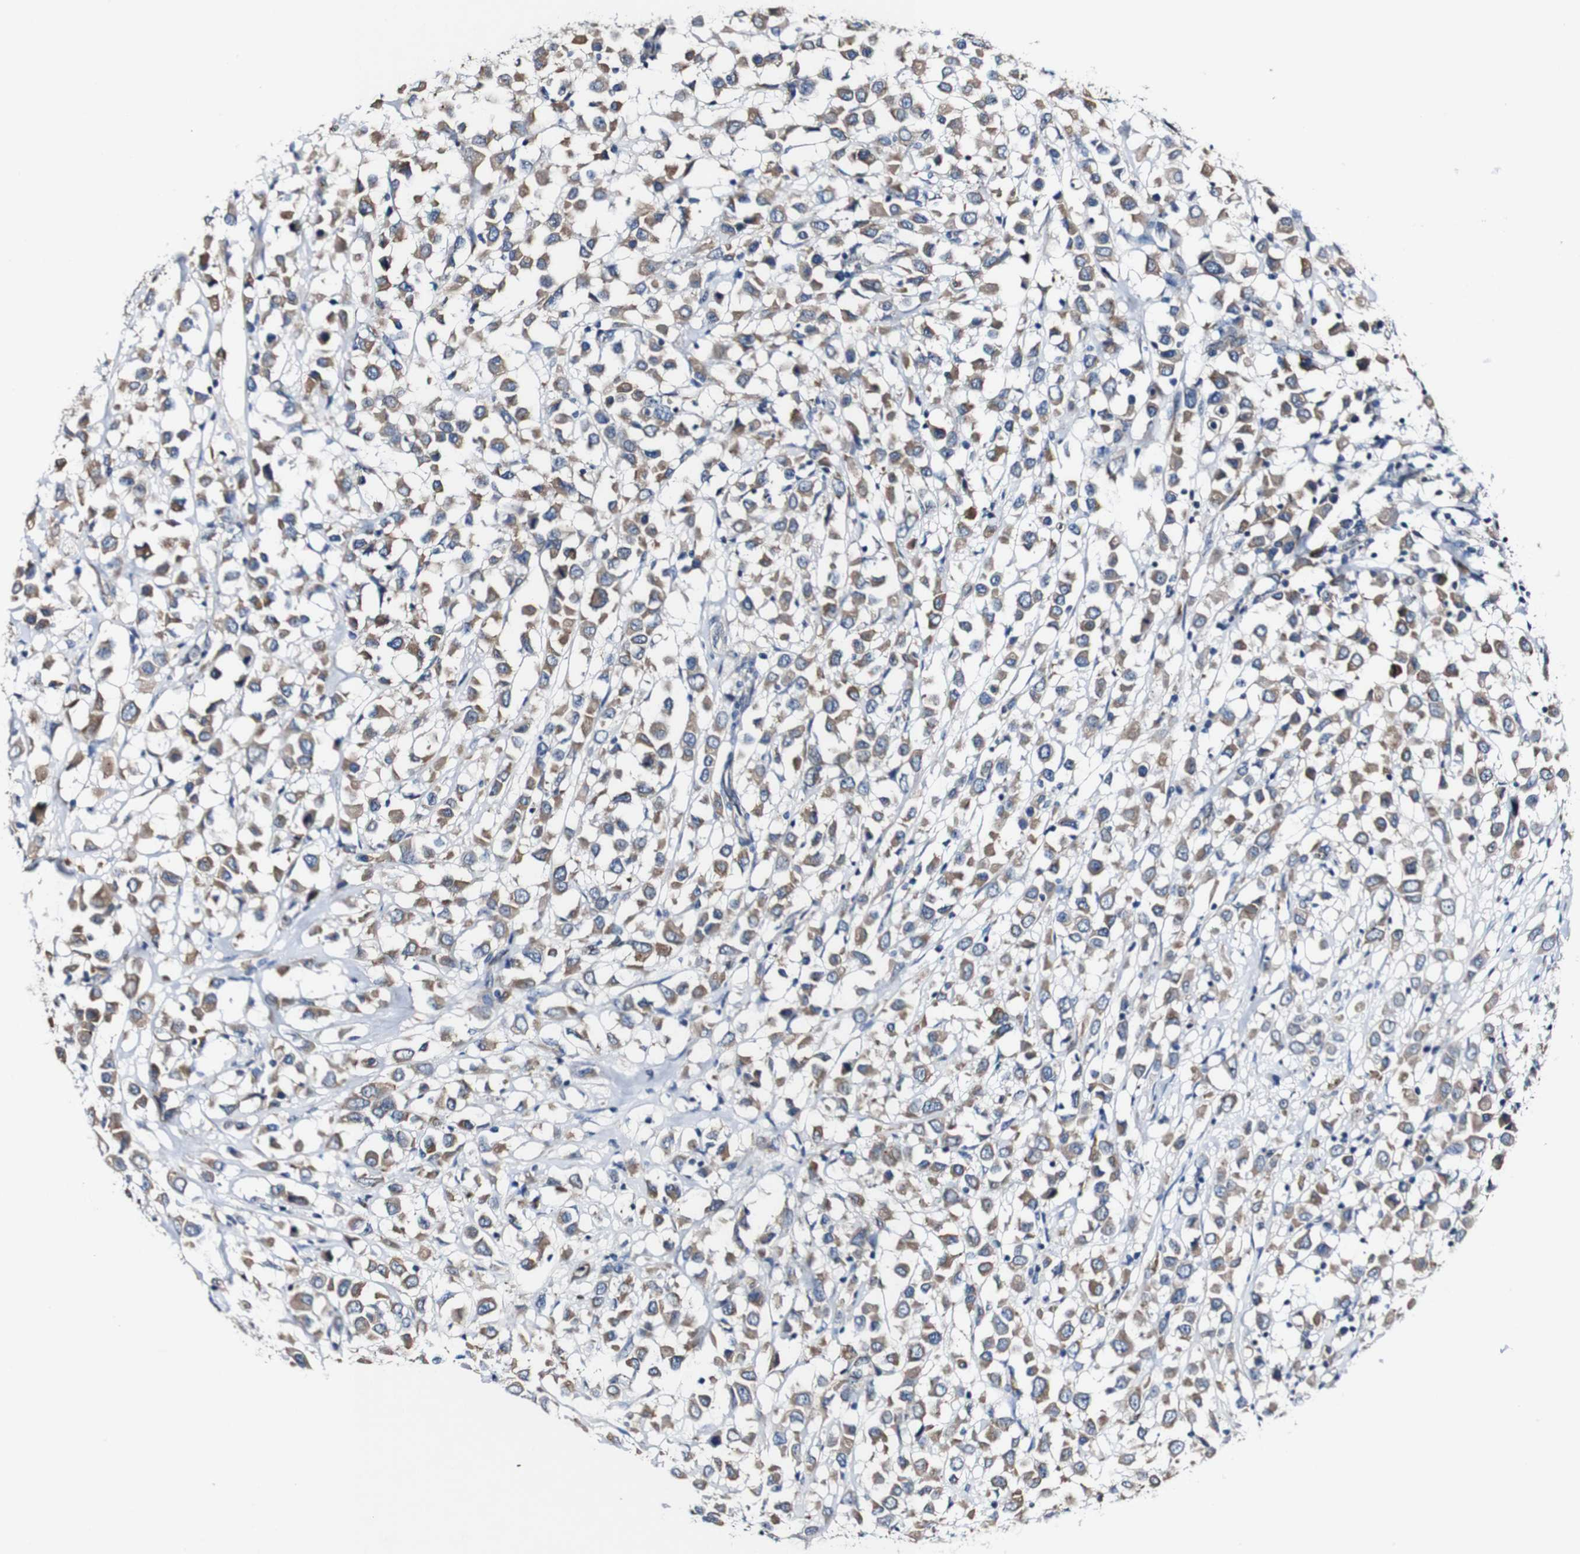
{"staining": {"intensity": "moderate", "quantity": ">75%", "location": "cytoplasmic/membranous"}, "tissue": "breast cancer", "cell_type": "Tumor cells", "image_type": "cancer", "snomed": [{"axis": "morphology", "description": "Duct carcinoma"}, {"axis": "topography", "description": "Breast"}], "caption": "Moderate cytoplasmic/membranous staining for a protein is identified in about >75% of tumor cells of breast cancer (invasive ductal carcinoma) using immunohistochemistry.", "gene": "GRAMD1A", "patient": {"sex": "female", "age": 61}}